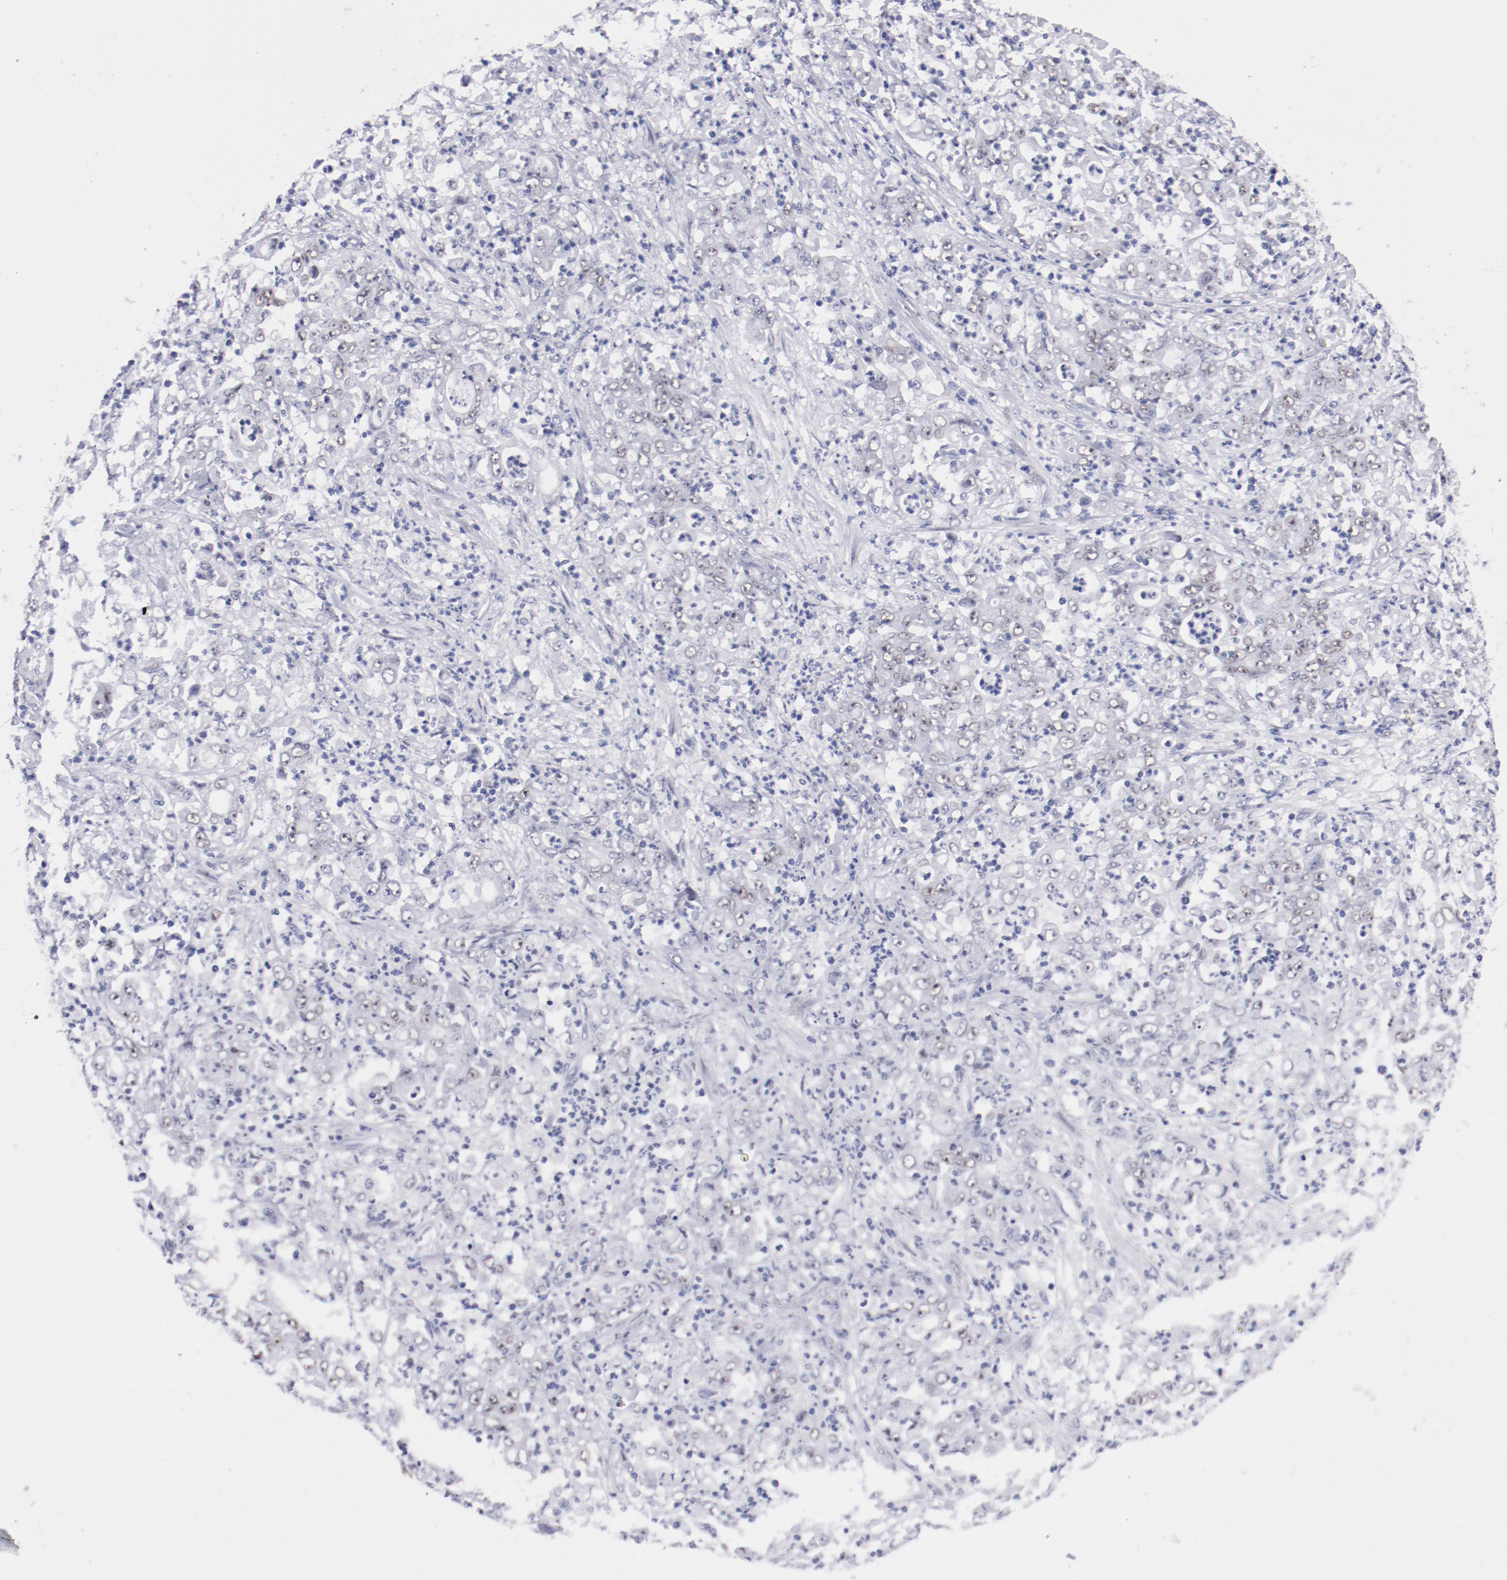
{"staining": {"intensity": "weak", "quantity": "25%-75%", "location": "nuclear"}, "tissue": "stomach cancer", "cell_type": "Tumor cells", "image_type": "cancer", "snomed": [{"axis": "morphology", "description": "Adenocarcinoma, NOS"}, {"axis": "topography", "description": "Stomach, lower"}], "caption": "DAB (3,3'-diaminobenzidine) immunohistochemical staining of human adenocarcinoma (stomach) demonstrates weak nuclear protein staining in about 25%-75% of tumor cells.", "gene": "HNF1B", "patient": {"sex": "female", "age": 71}}